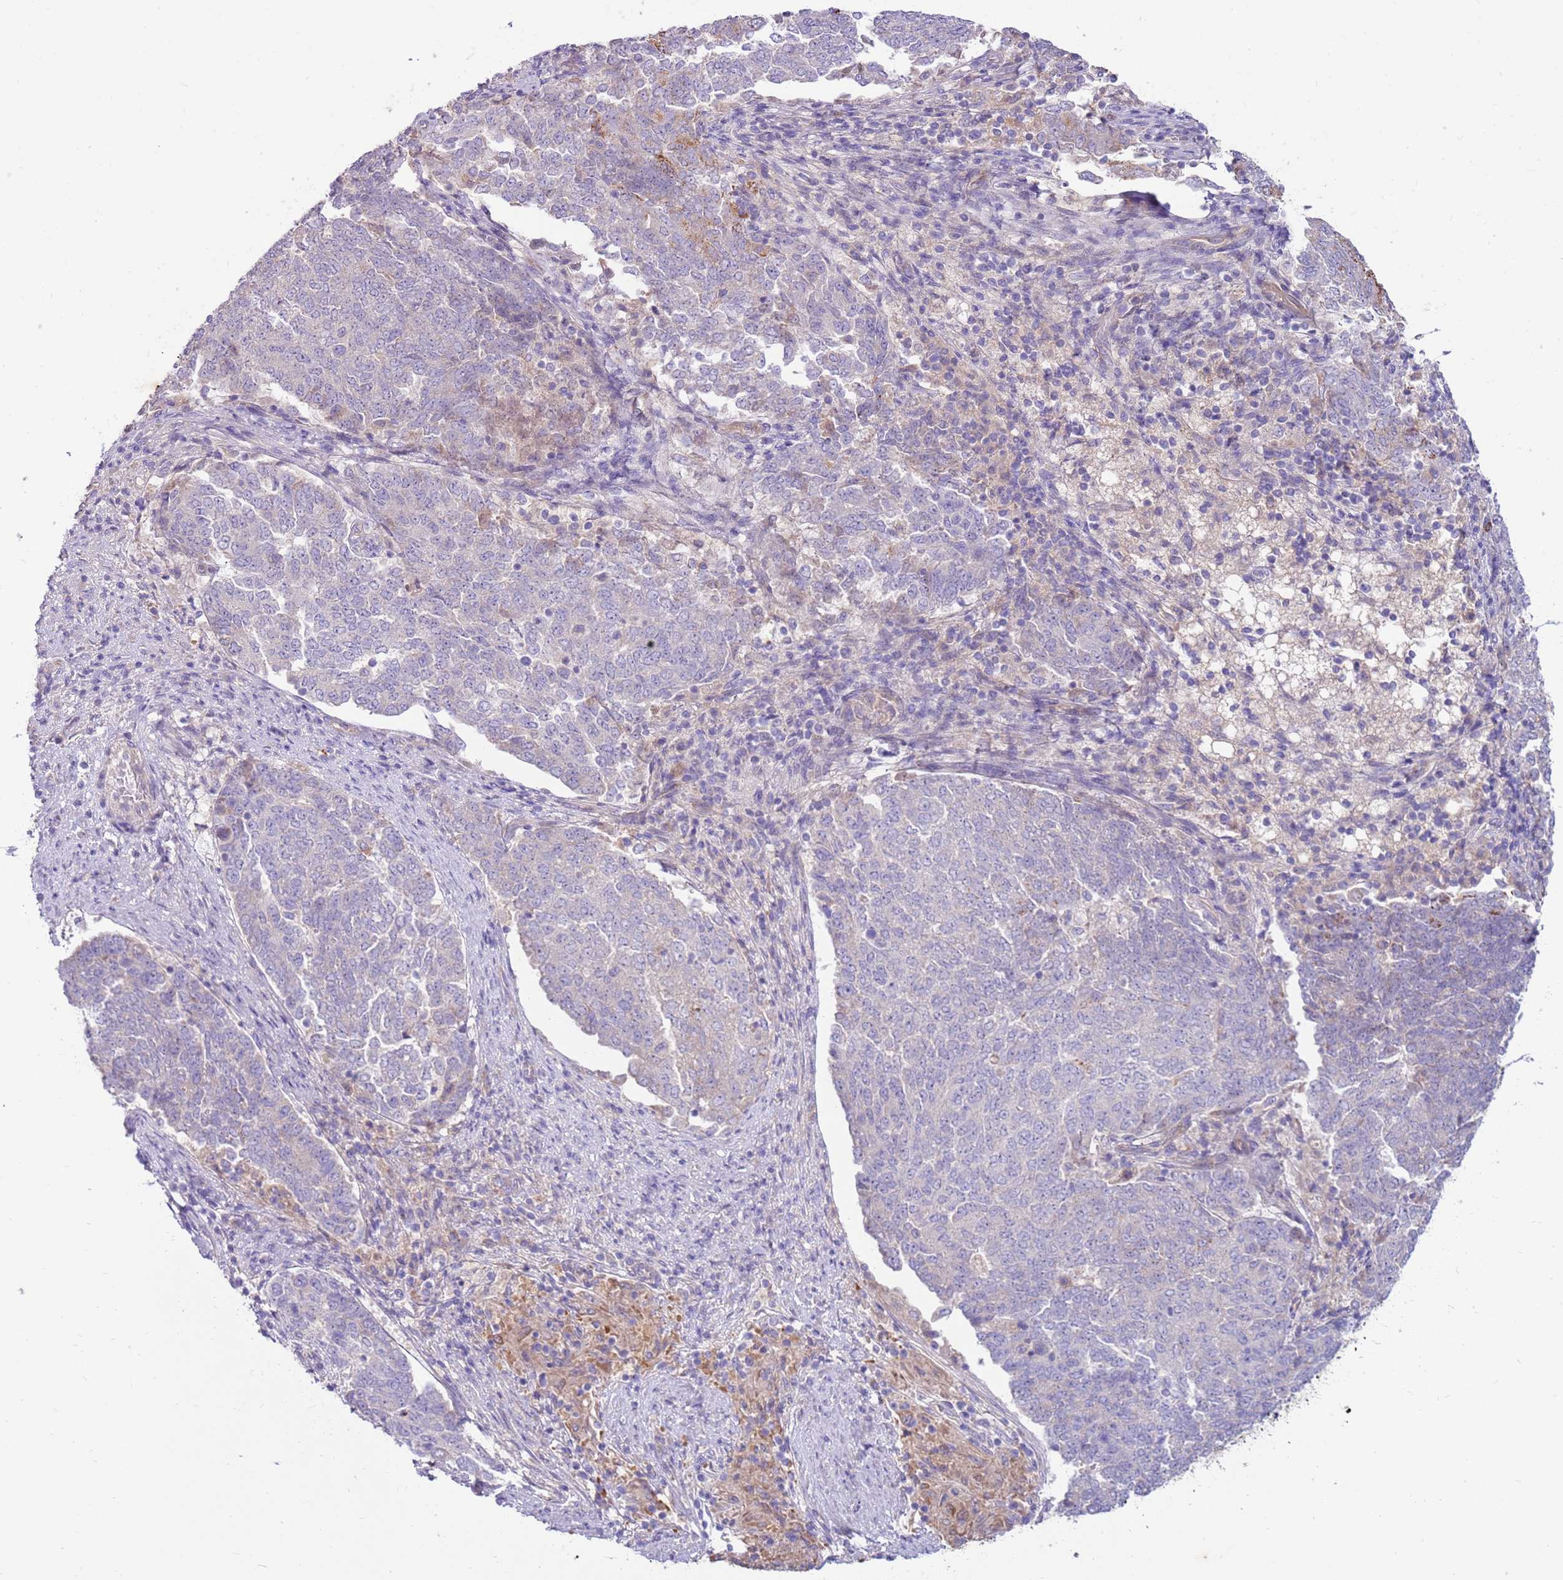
{"staining": {"intensity": "strong", "quantity": "<25%", "location": "cytoplasmic/membranous"}, "tissue": "endometrial cancer", "cell_type": "Tumor cells", "image_type": "cancer", "snomed": [{"axis": "morphology", "description": "Adenocarcinoma, NOS"}, {"axis": "topography", "description": "Endometrium"}], "caption": "Immunohistochemical staining of endometrial cancer (adenocarcinoma) demonstrates medium levels of strong cytoplasmic/membranous protein positivity in about <25% of tumor cells.", "gene": "SLC44A4", "patient": {"sex": "female", "age": 80}}